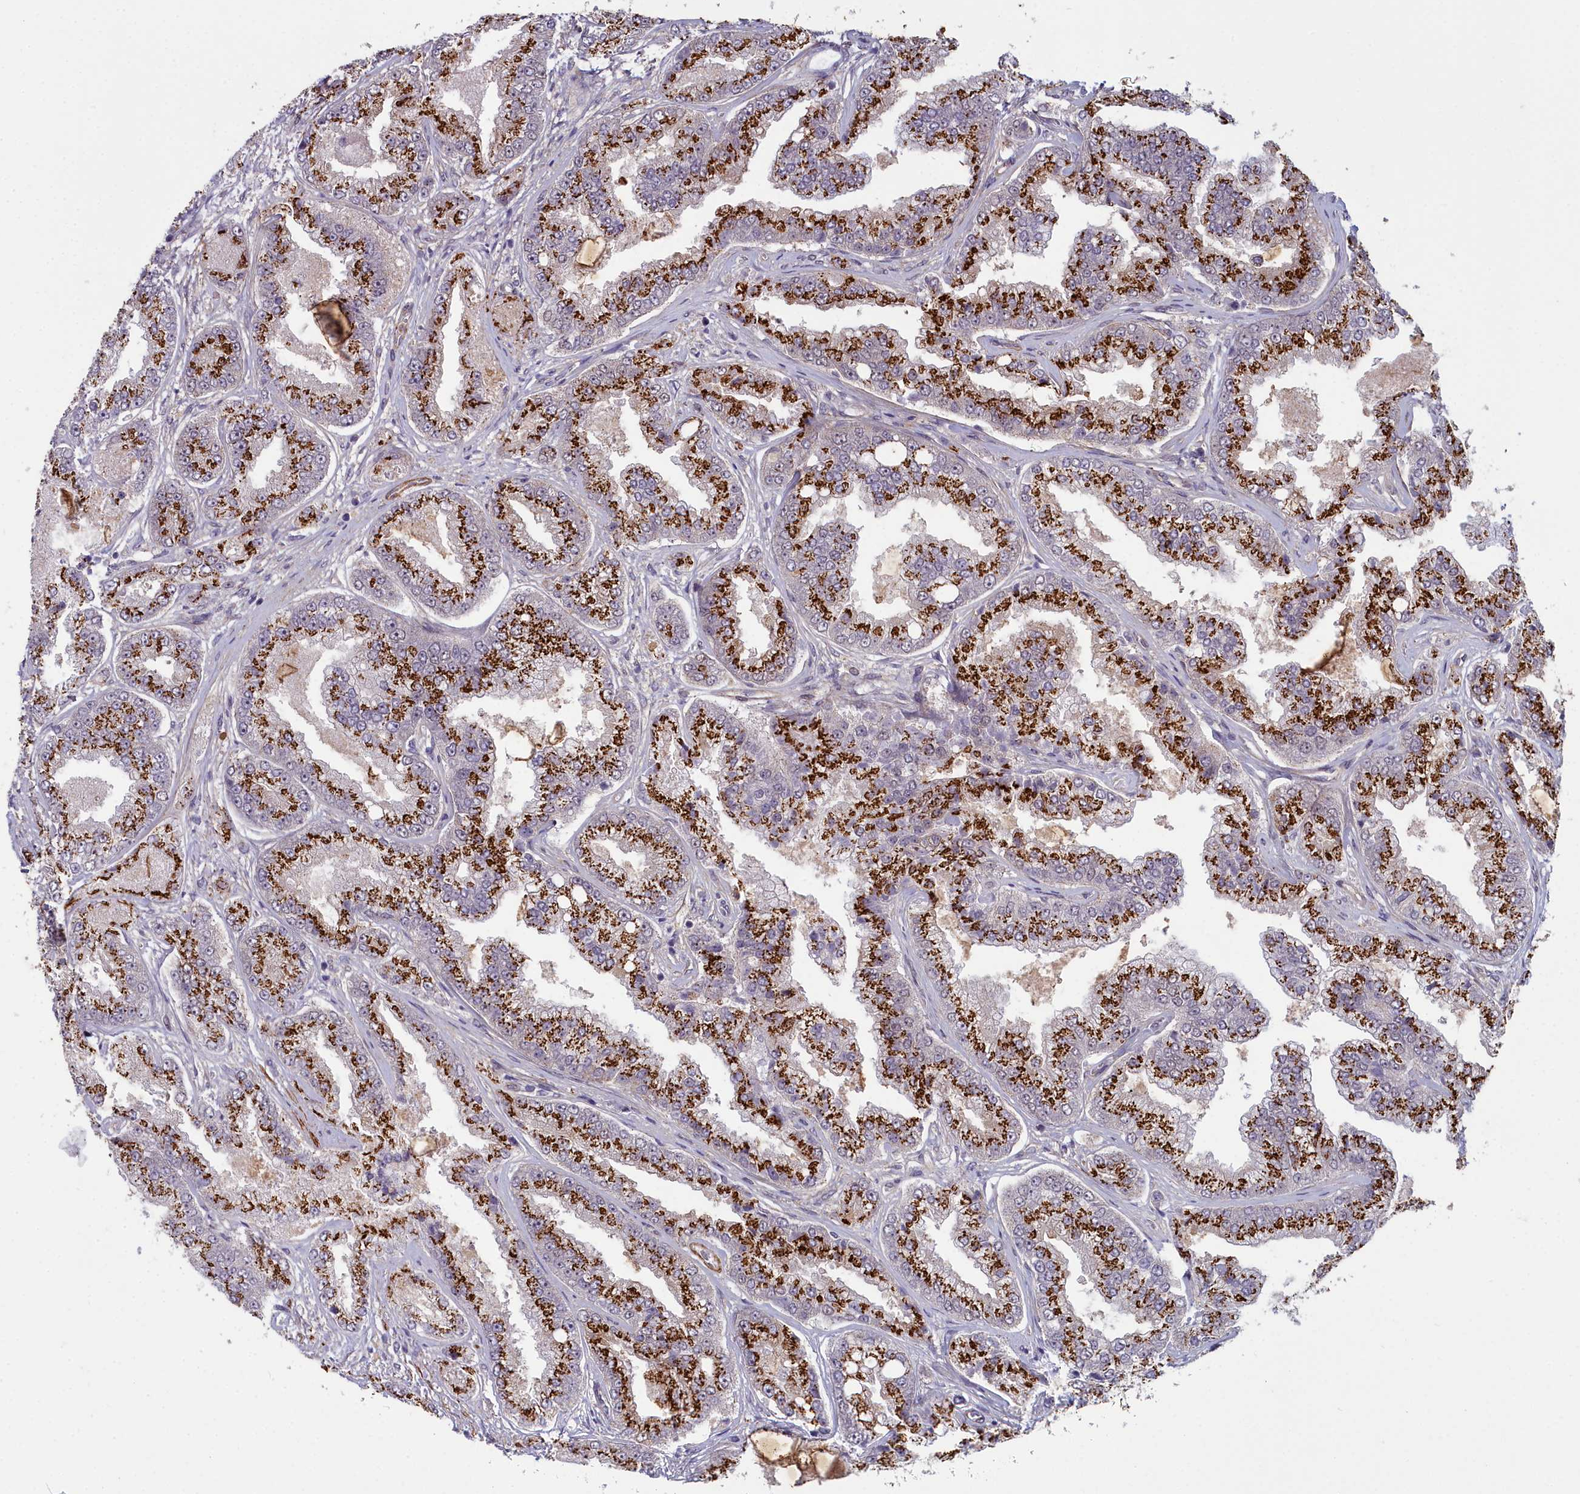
{"staining": {"intensity": "strong", "quantity": ">75%", "location": "cytoplasmic/membranous"}, "tissue": "prostate cancer", "cell_type": "Tumor cells", "image_type": "cancer", "snomed": [{"axis": "morphology", "description": "Adenocarcinoma, High grade"}, {"axis": "topography", "description": "Prostate"}], "caption": "Prostate cancer (high-grade adenocarcinoma) stained with a brown dye shows strong cytoplasmic/membranous positive staining in about >75% of tumor cells.", "gene": "ZNF626", "patient": {"sex": "male", "age": 71}}